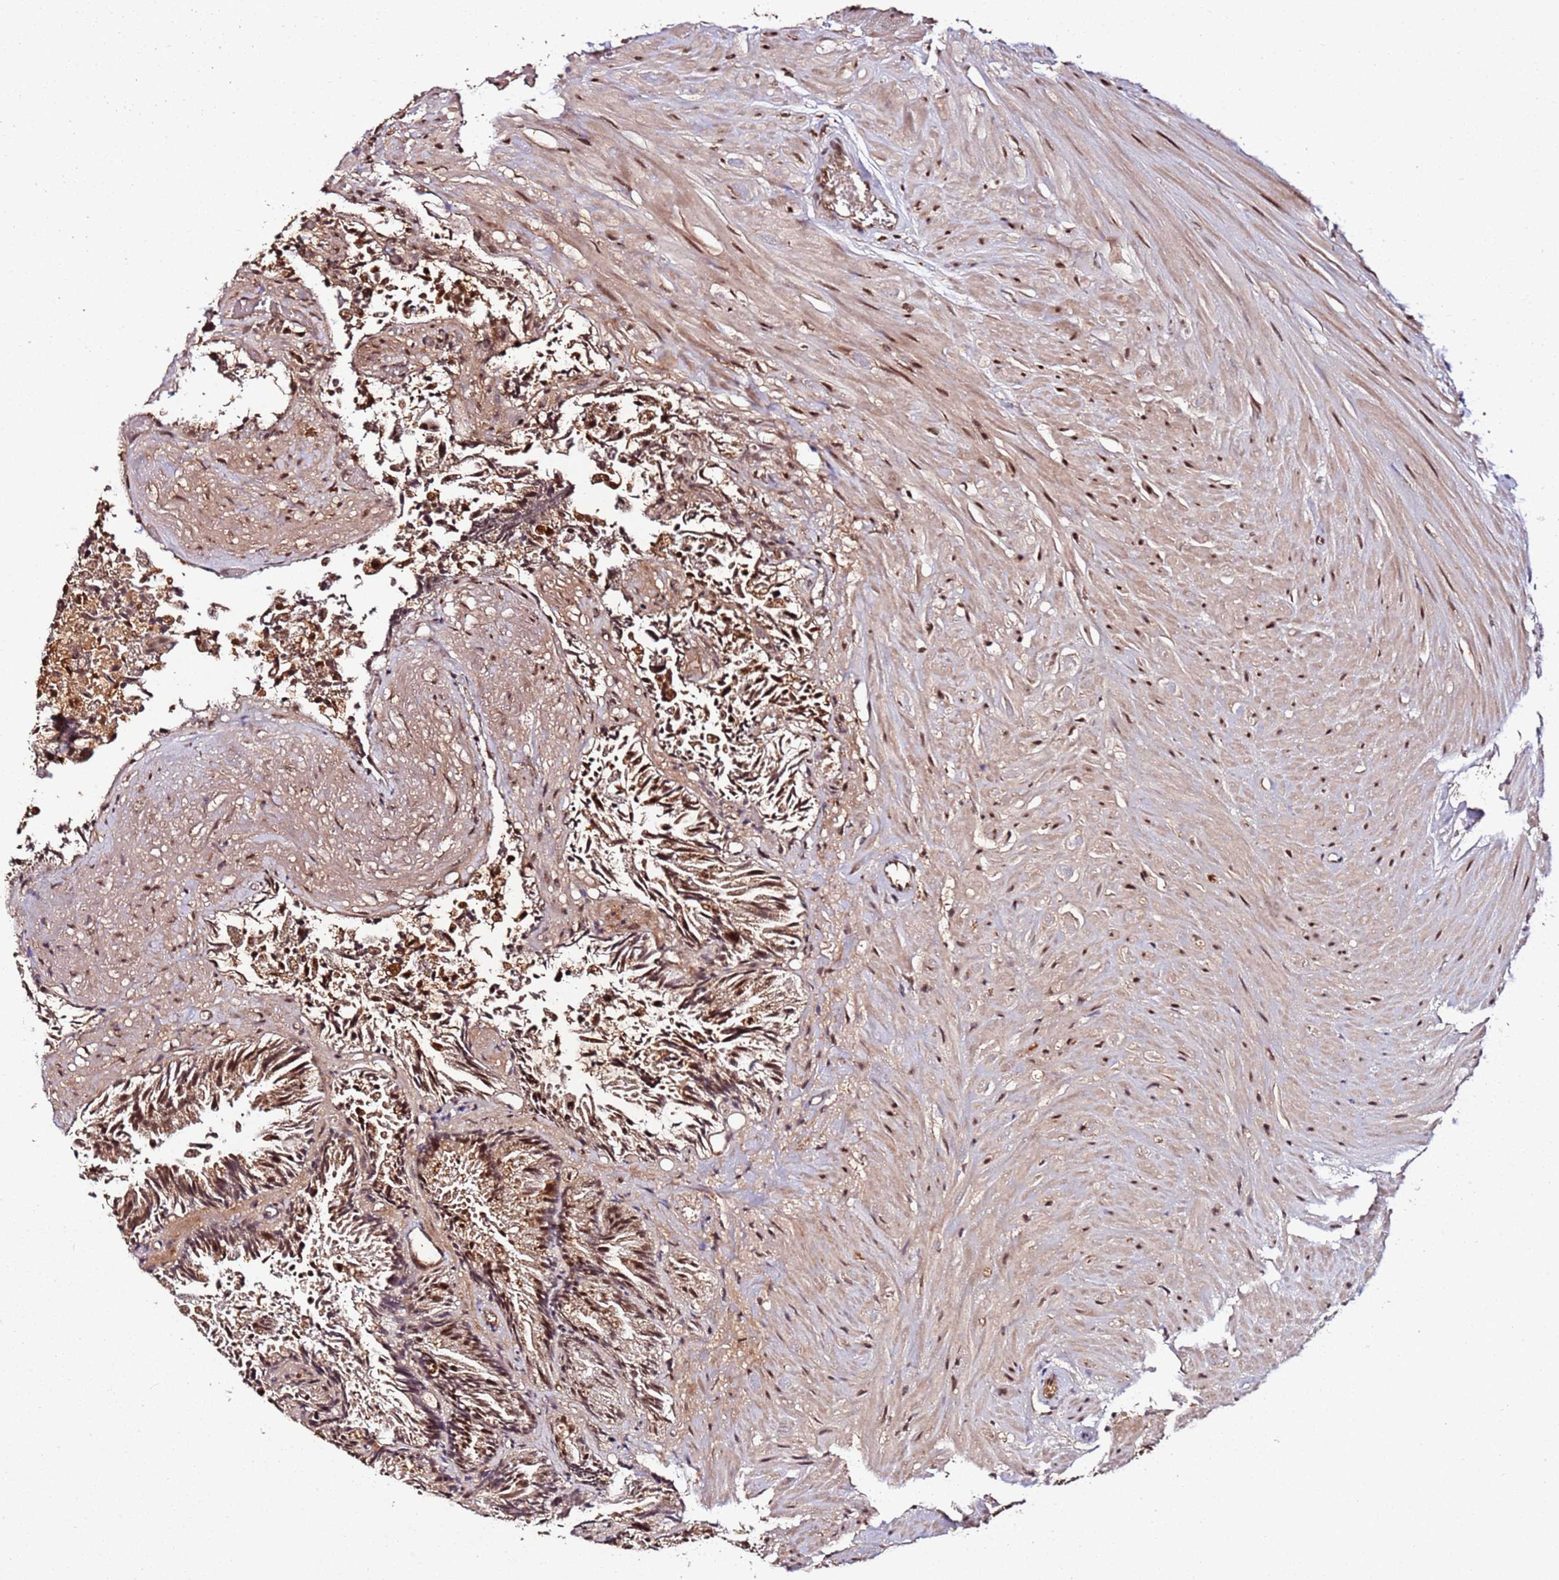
{"staining": {"intensity": "strong", "quantity": ">75%", "location": "nuclear"}, "tissue": "seminal vesicle", "cell_type": "Glandular cells", "image_type": "normal", "snomed": [{"axis": "morphology", "description": "Normal tissue, NOS"}, {"axis": "topography", "description": "Seminal veicle"}, {"axis": "topography", "description": "Peripheral nerve tissue"}], "caption": "Immunohistochemical staining of benign seminal vesicle demonstrates strong nuclear protein positivity in approximately >75% of glandular cells.", "gene": "XRN2", "patient": {"sex": "male", "age": 63}}